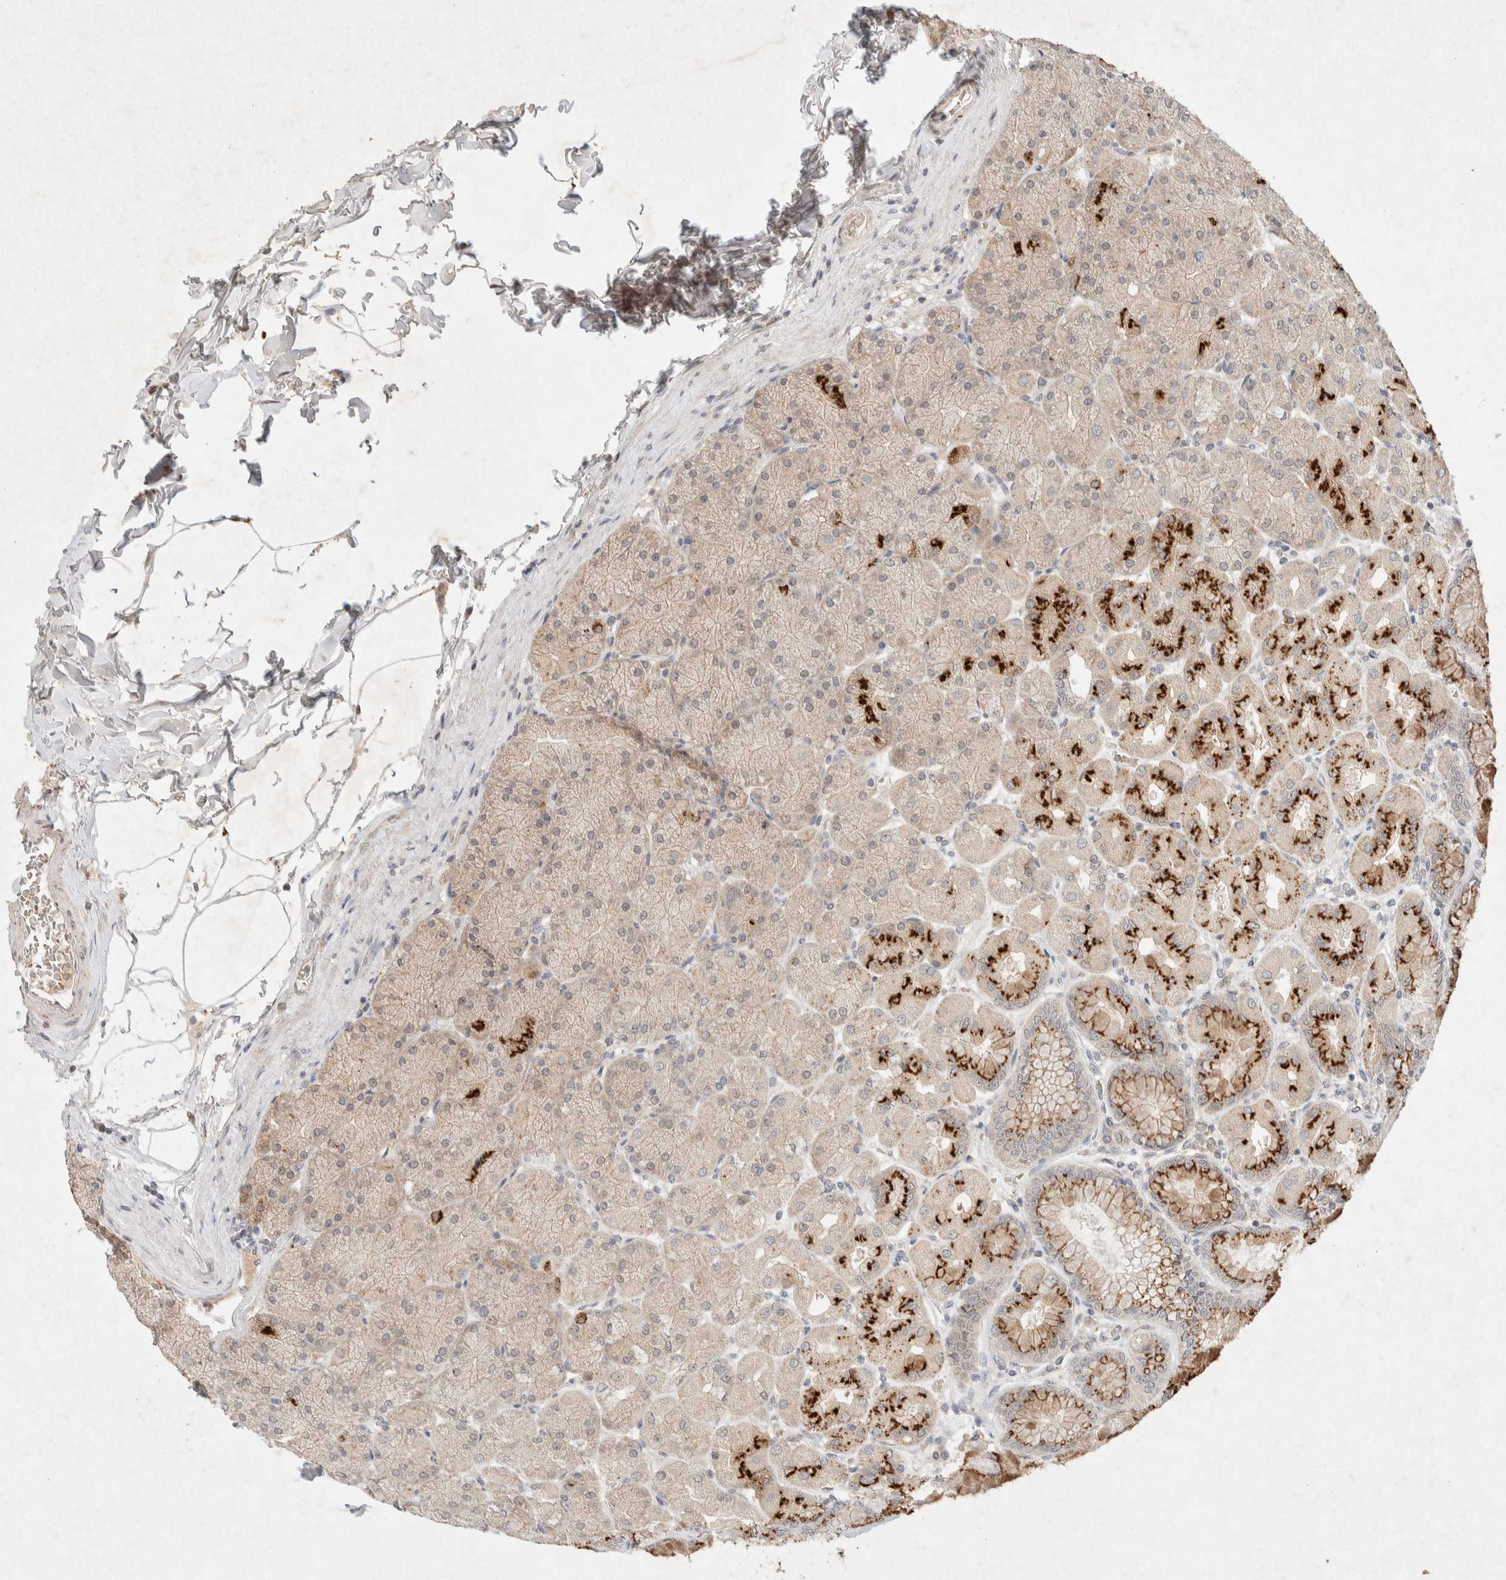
{"staining": {"intensity": "strong", "quantity": "<25%", "location": "cytoplasmic/membranous"}, "tissue": "stomach", "cell_type": "Glandular cells", "image_type": "normal", "snomed": [{"axis": "morphology", "description": "Normal tissue, NOS"}, {"axis": "topography", "description": "Stomach, upper"}], "caption": "Immunohistochemical staining of normal stomach exhibits medium levels of strong cytoplasmic/membranous staining in approximately <25% of glandular cells.", "gene": "GNAI1", "patient": {"sex": "female", "age": 56}}